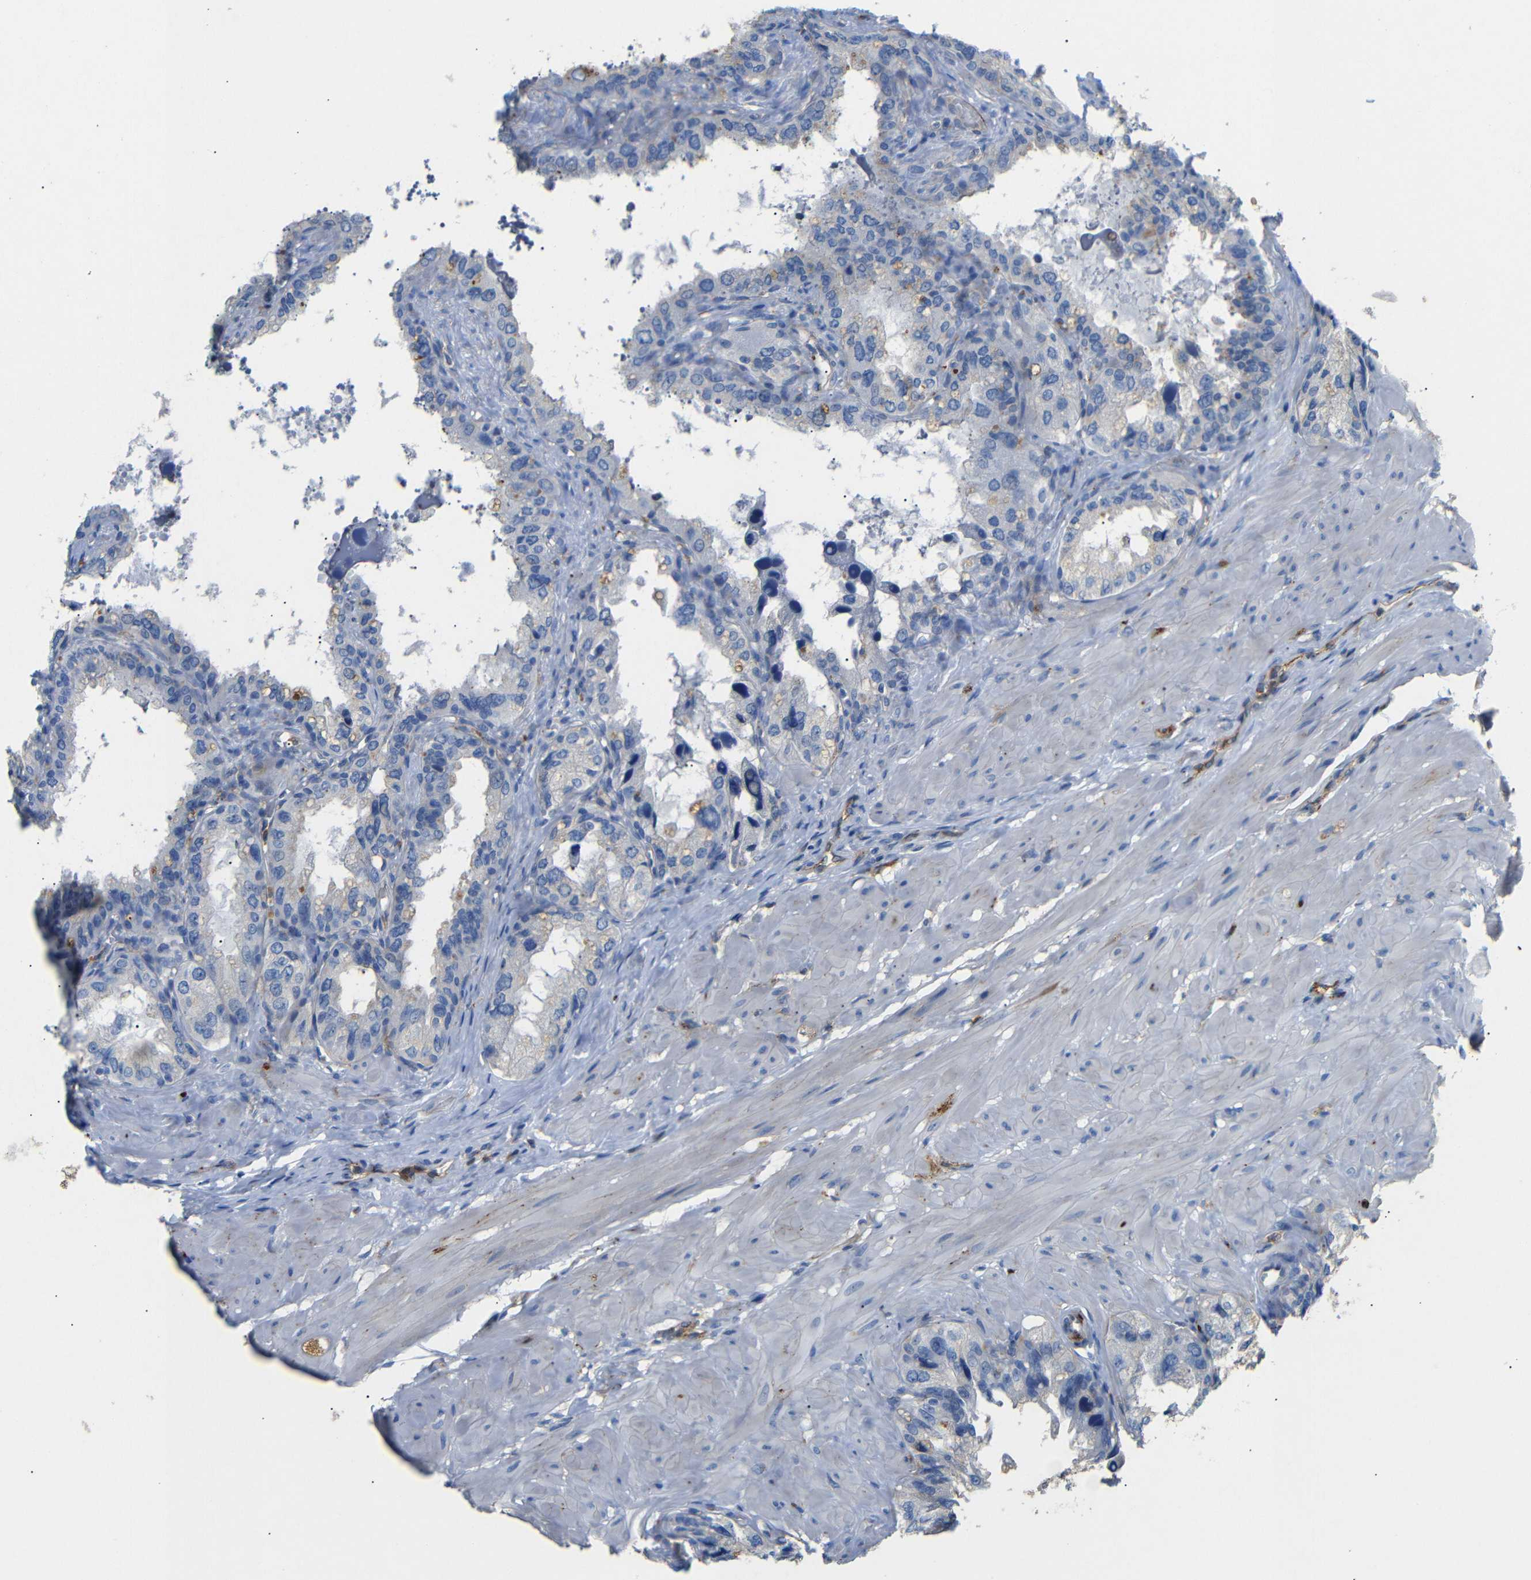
{"staining": {"intensity": "moderate", "quantity": "<25%", "location": "cytoplasmic/membranous"}, "tissue": "seminal vesicle", "cell_type": "Glandular cells", "image_type": "normal", "snomed": [{"axis": "morphology", "description": "Normal tissue, NOS"}, {"axis": "topography", "description": "Seminal veicle"}], "caption": "IHC (DAB (3,3'-diaminobenzidine)) staining of normal human seminal vesicle reveals moderate cytoplasmic/membranous protein positivity in approximately <25% of glandular cells.", "gene": "SDCBP", "patient": {"sex": "male", "age": 68}}